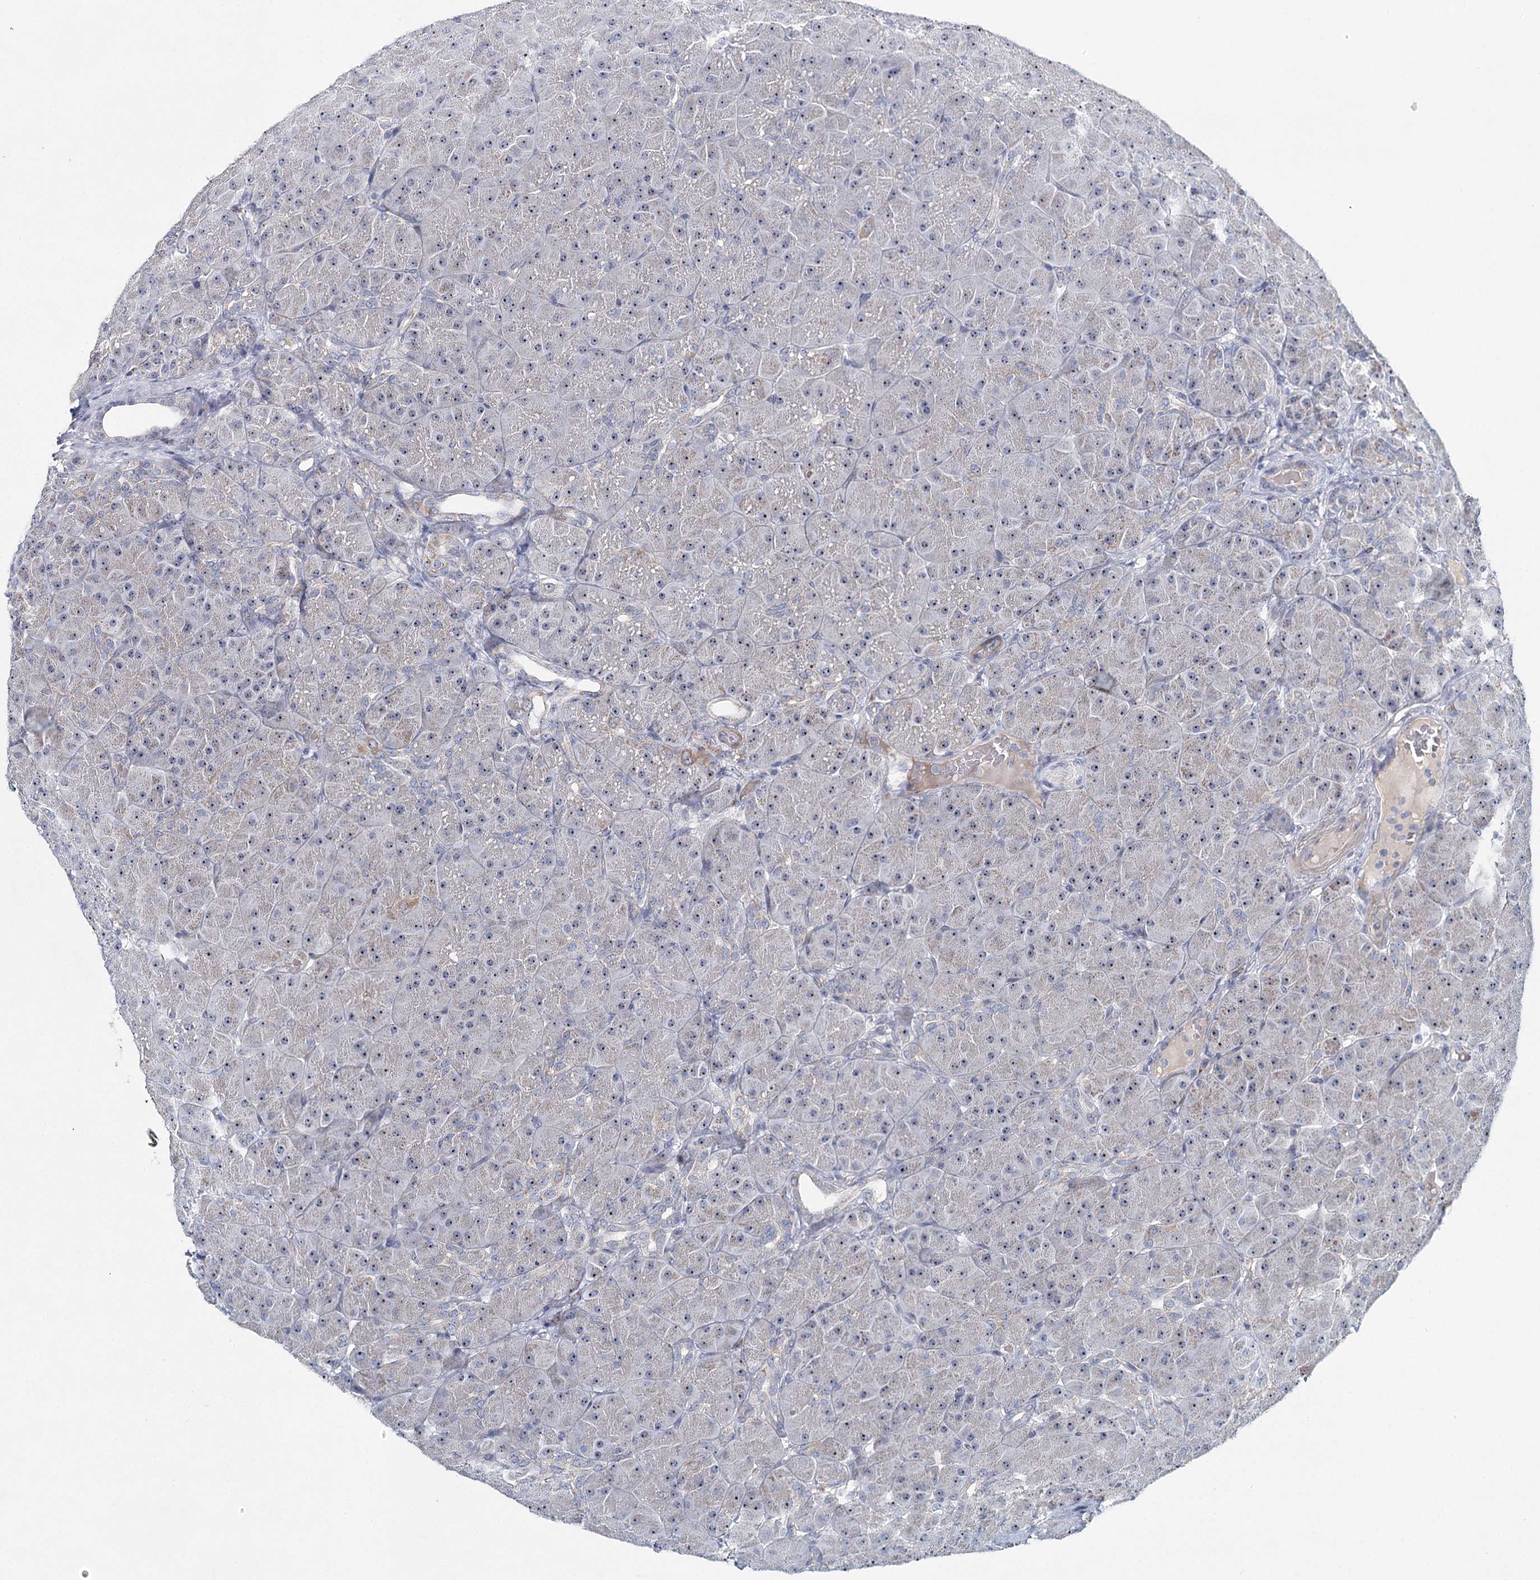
{"staining": {"intensity": "weak", "quantity": "25%-75%", "location": "cytoplasmic/membranous,nuclear"}, "tissue": "pancreas", "cell_type": "Exocrine glandular cells", "image_type": "normal", "snomed": [{"axis": "morphology", "description": "Normal tissue, NOS"}, {"axis": "topography", "description": "Pancreas"}], "caption": "Brown immunohistochemical staining in benign human pancreas demonstrates weak cytoplasmic/membranous,nuclear staining in about 25%-75% of exocrine glandular cells. The staining was performed using DAB to visualize the protein expression in brown, while the nuclei were stained in blue with hematoxylin (Magnification: 20x).", "gene": "RBM43", "patient": {"sex": "male", "age": 66}}